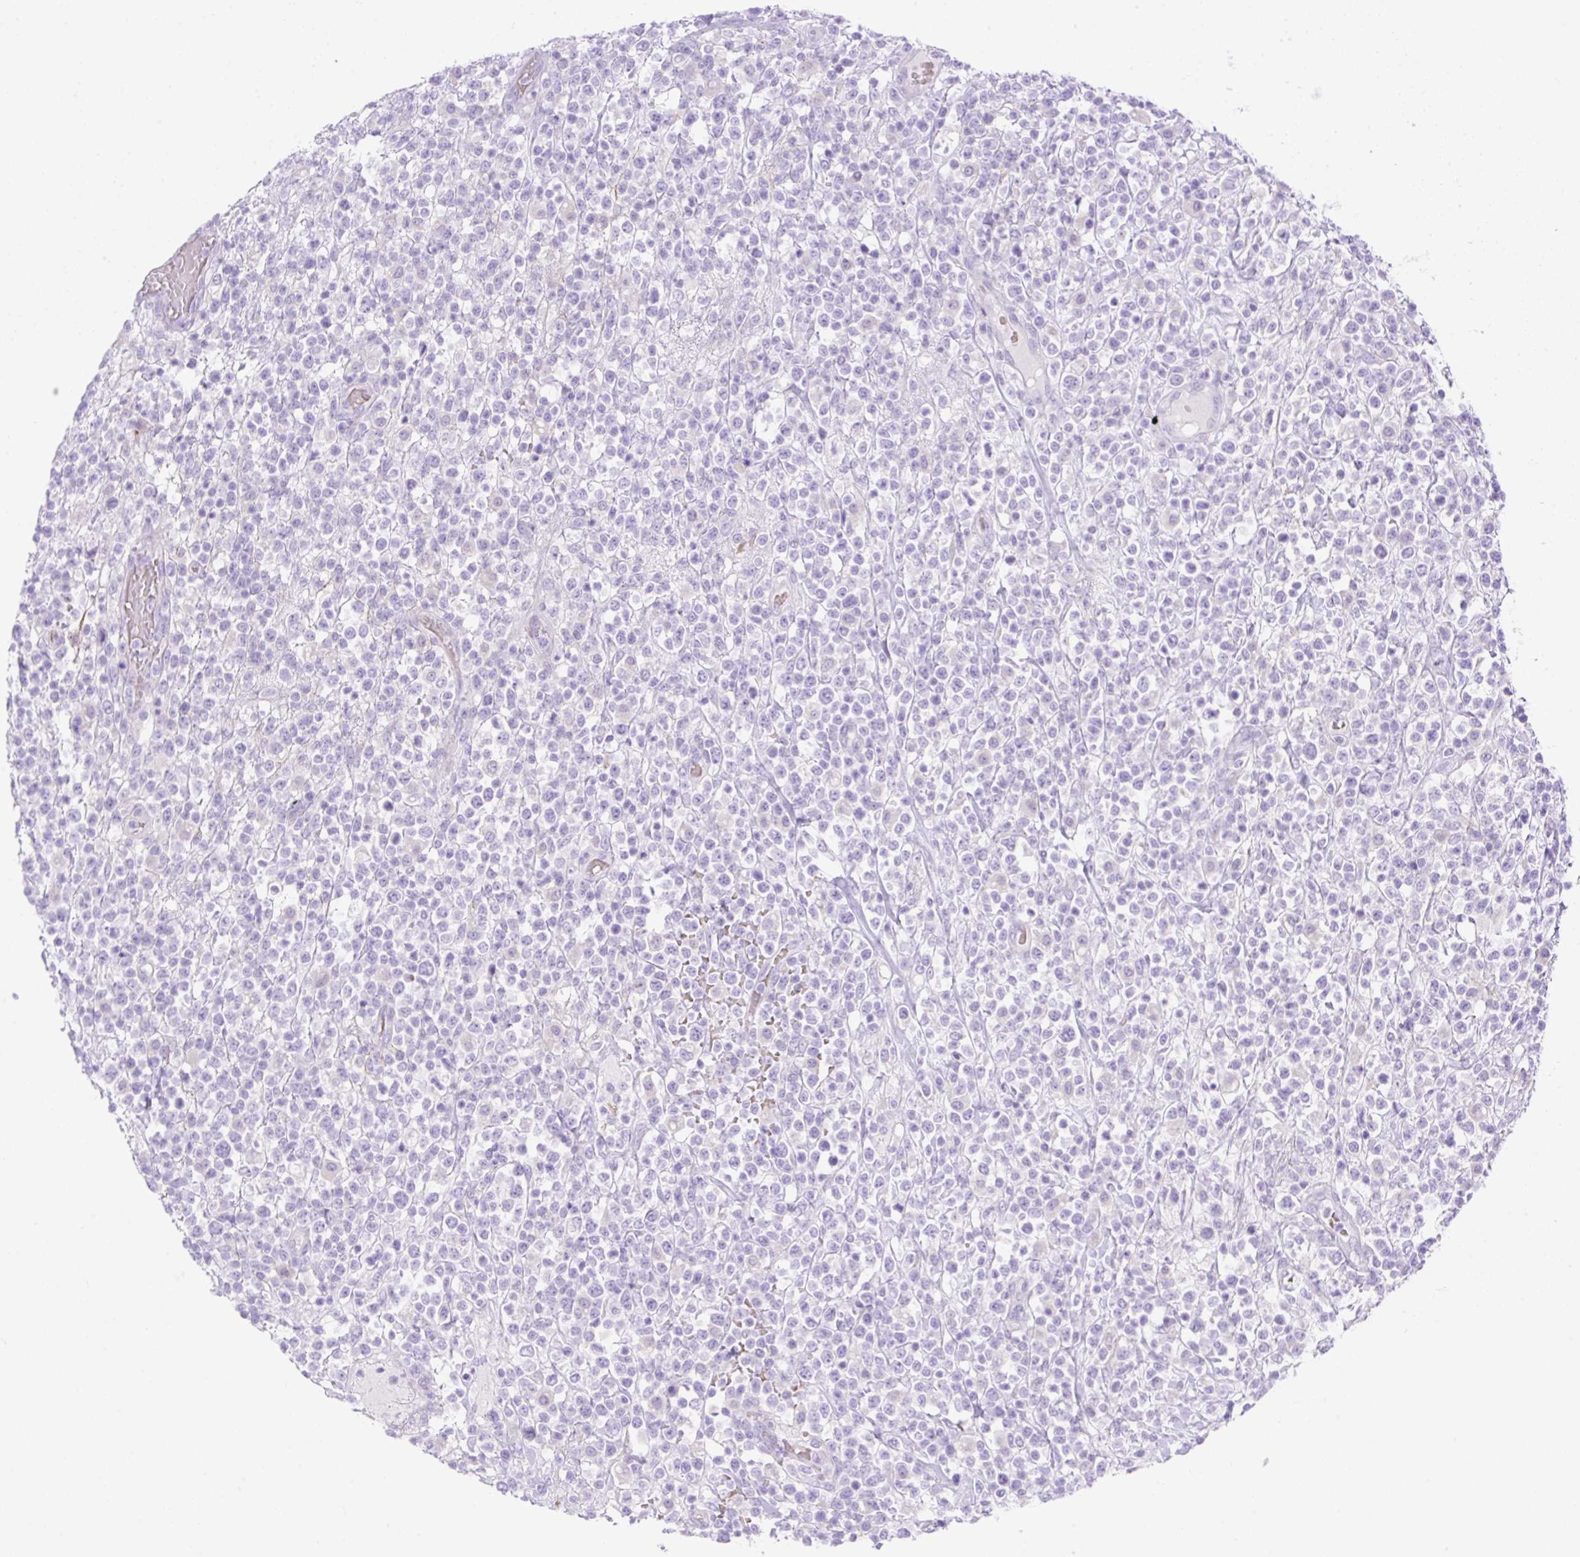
{"staining": {"intensity": "negative", "quantity": "none", "location": "none"}, "tissue": "lymphoma", "cell_type": "Tumor cells", "image_type": "cancer", "snomed": [{"axis": "morphology", "description": "Malignant lymphoma, non-Hodgkin's type, High grade"}, {"axis": "topography", "description": "Colon"}], "caption": "Immunohistochemistry of lymphoma exhibits no positivity in tumor cells.", "gene": "CDX1", "patient": {"sex": "female", "age": 53}}